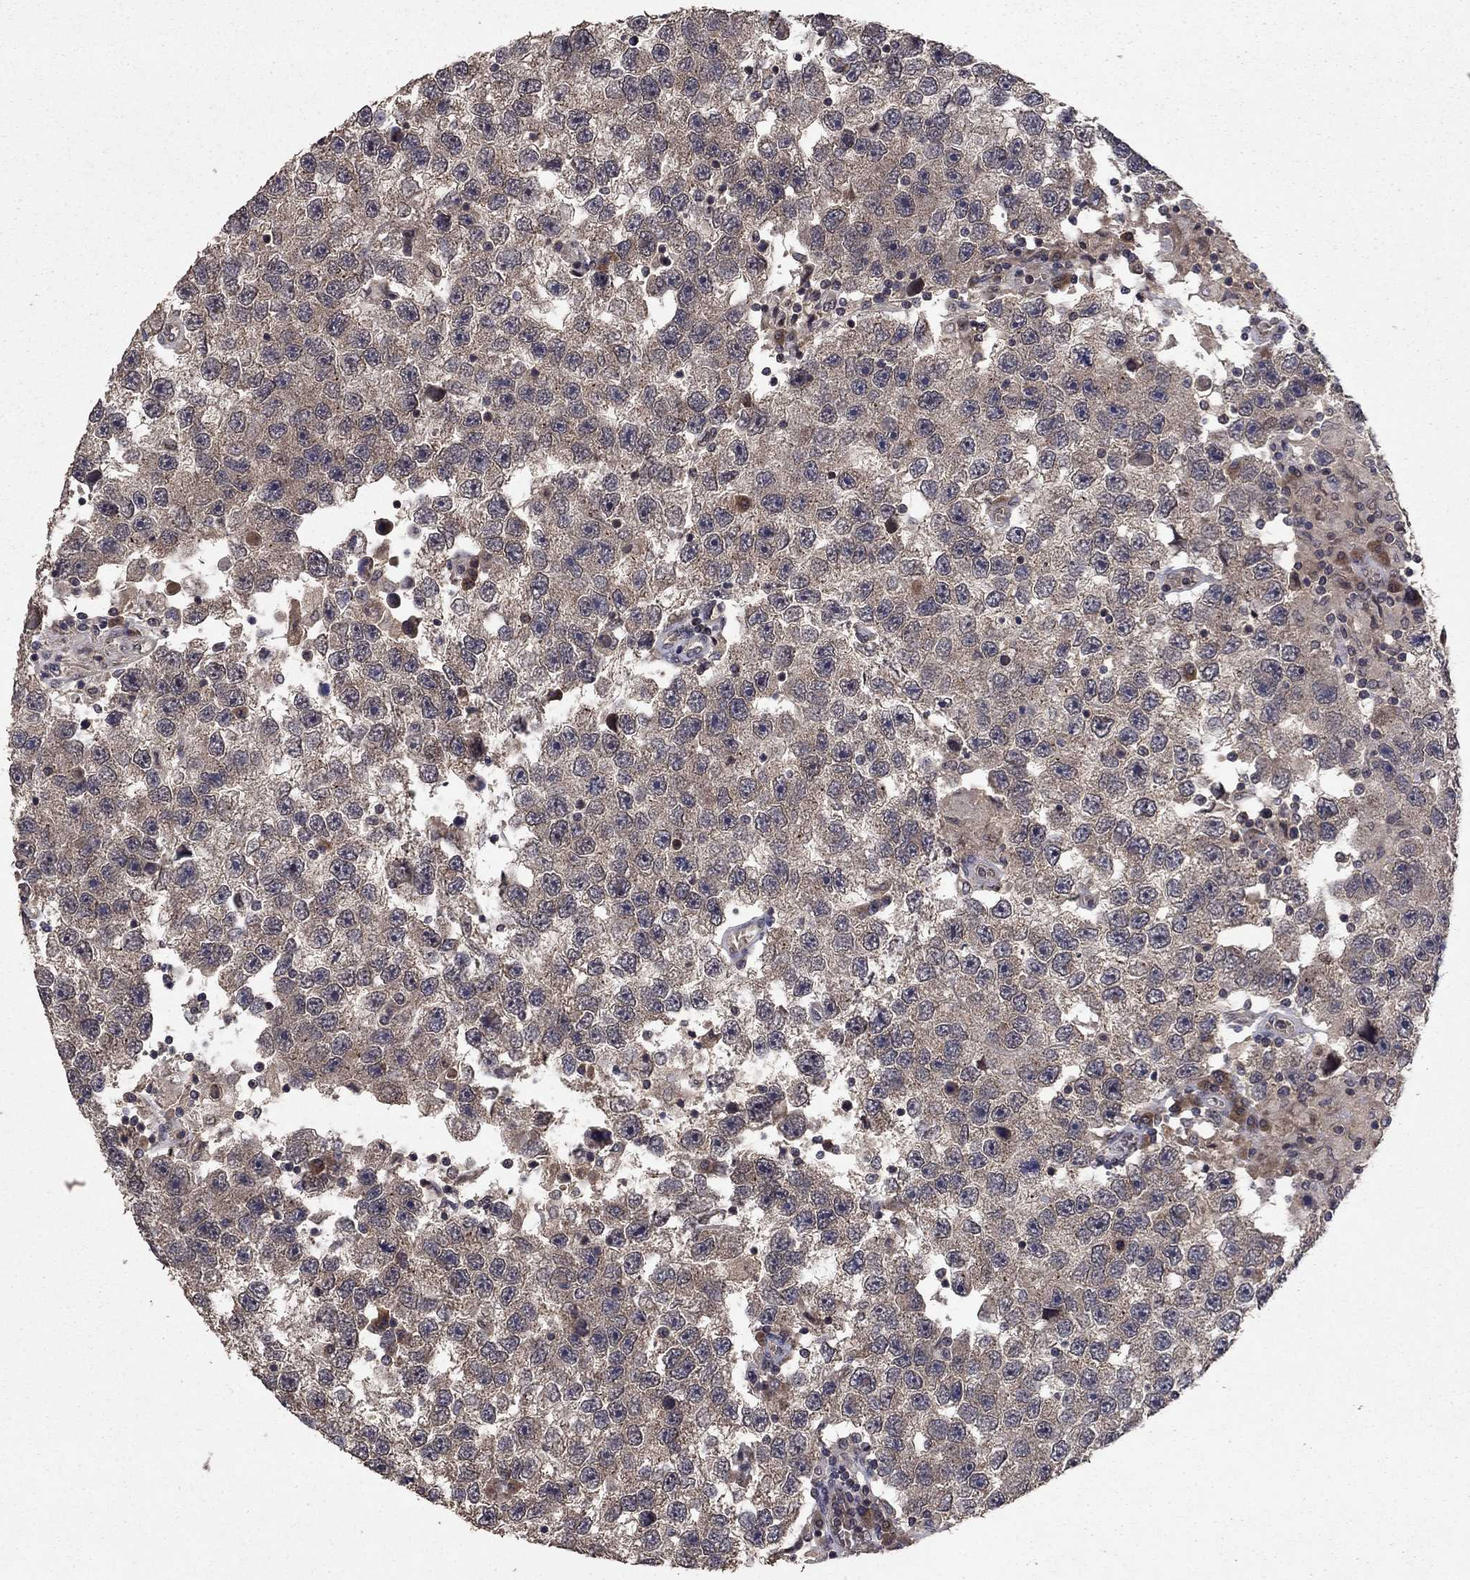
{"staining": {"intensity": "weak", "quantity": "25%-75%", "location": "cytoplasmic/membranous"}, "tissue": "testis cancer", "cell_type": "Tumor cells", "image_type": "cancer", "snomed": [{"axis": "morphology", "description": "Seminoma, NOS"}, {"axis": "topography", "description": "Testis"}], "caption": "There is low levels of weak cytoplasmic/membranous expression in tumor cells of testis cancer (seminoma), as demonstrated by immunohistochemical staining (brown color).", "gene": "DHRS1", "patient": {"sex": "male", "age": 26}}